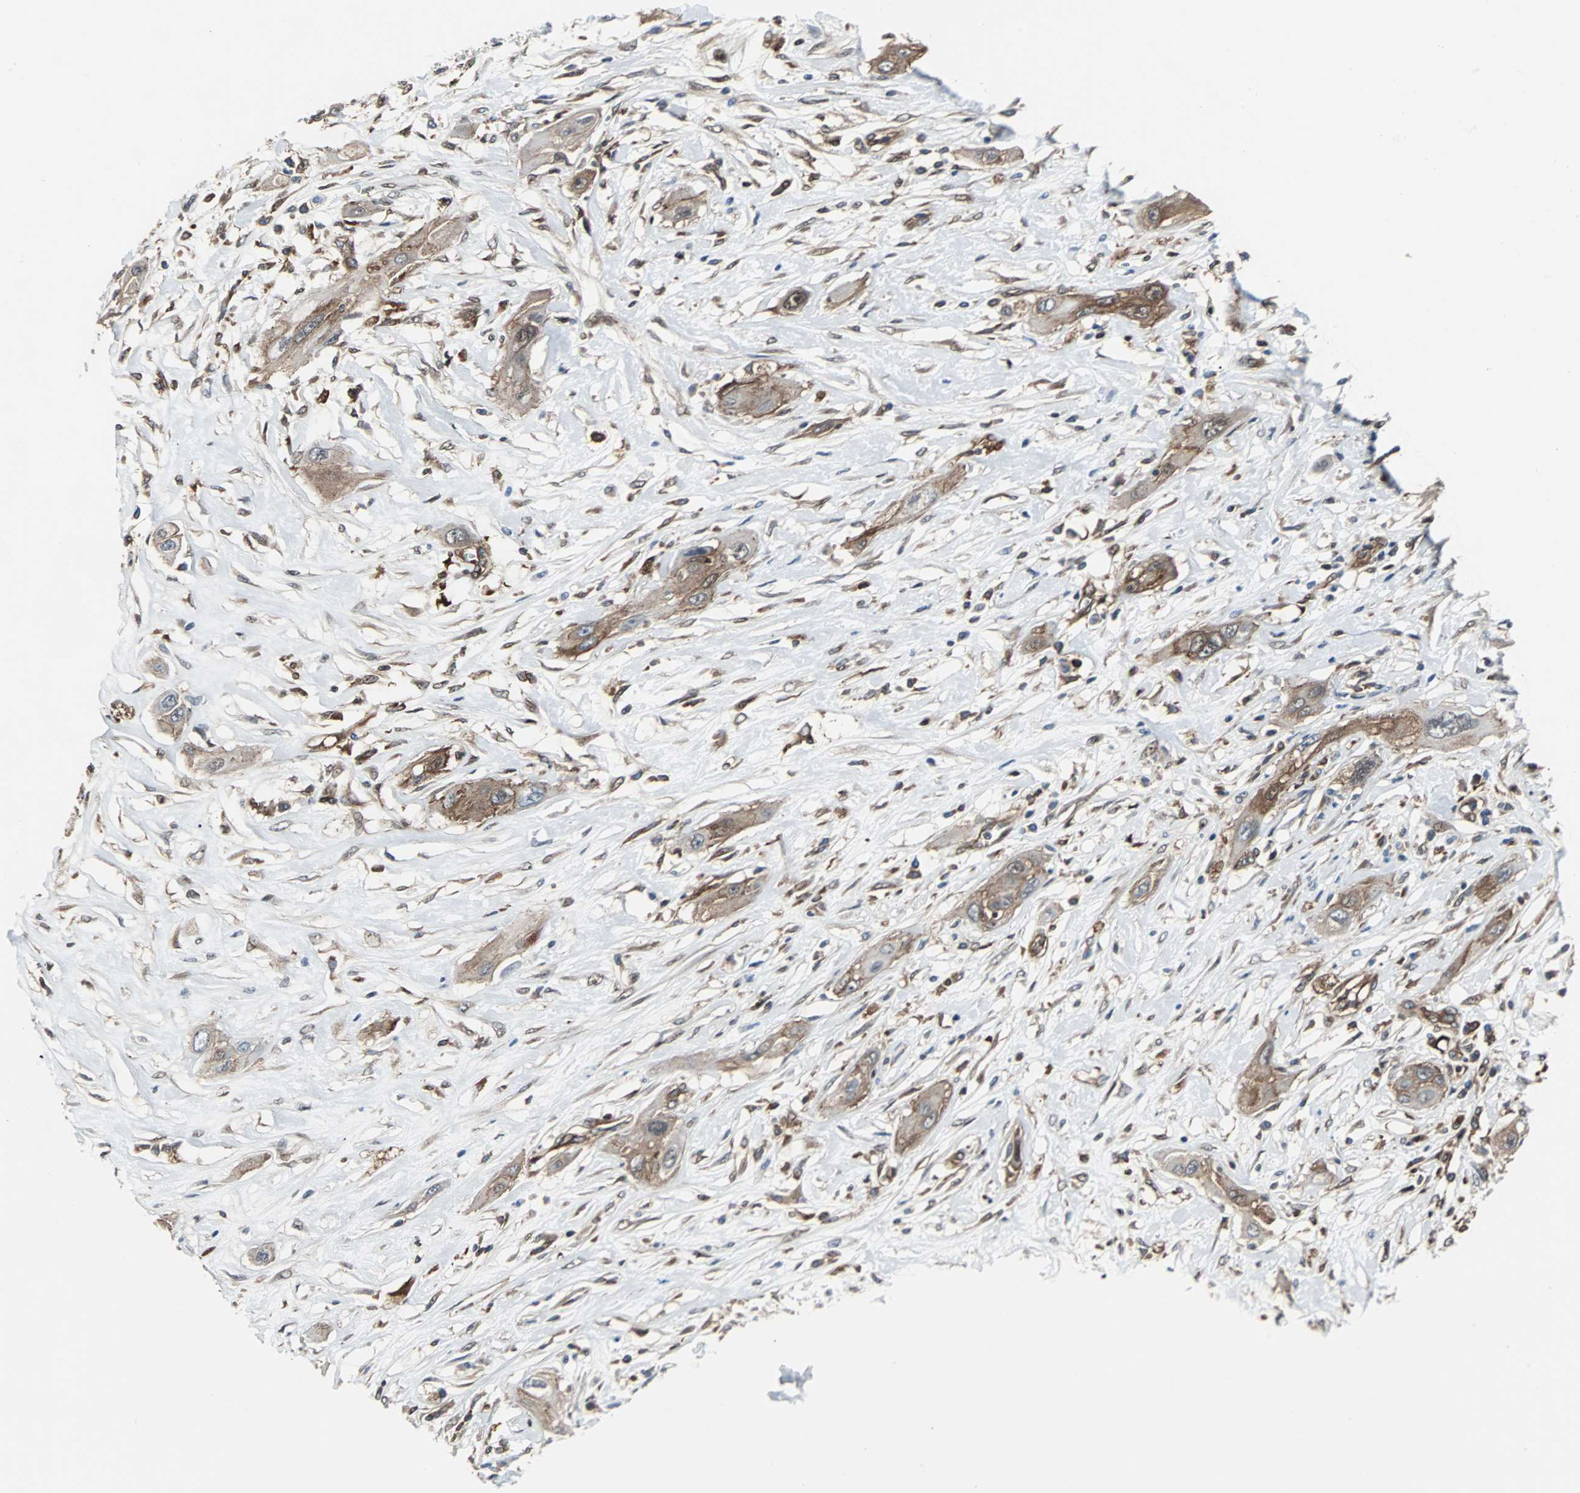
{"staining": {"intensity": "moderate", "quantity": ">75%", "location": "cytoplasmic/membranous,nuclear"}, "tissue": "lung cancer", "cell_type": "Tumor cells", "image_type": "cancer", "snomed": [{"axis": "morphology", "description": "Squamous cell carcinoma, NOS"}, {"axis": "topography", "description": "Lung"}], "caption": "Immunohistochemistry of squamous cell carcinoma (lung) displays medium levels of moderate cytoplasmic/membranous and nuclear expression in approximately >75% of tumor cells.", "gene": "RELA", "patient": {"sex": "female", "age": 47}}